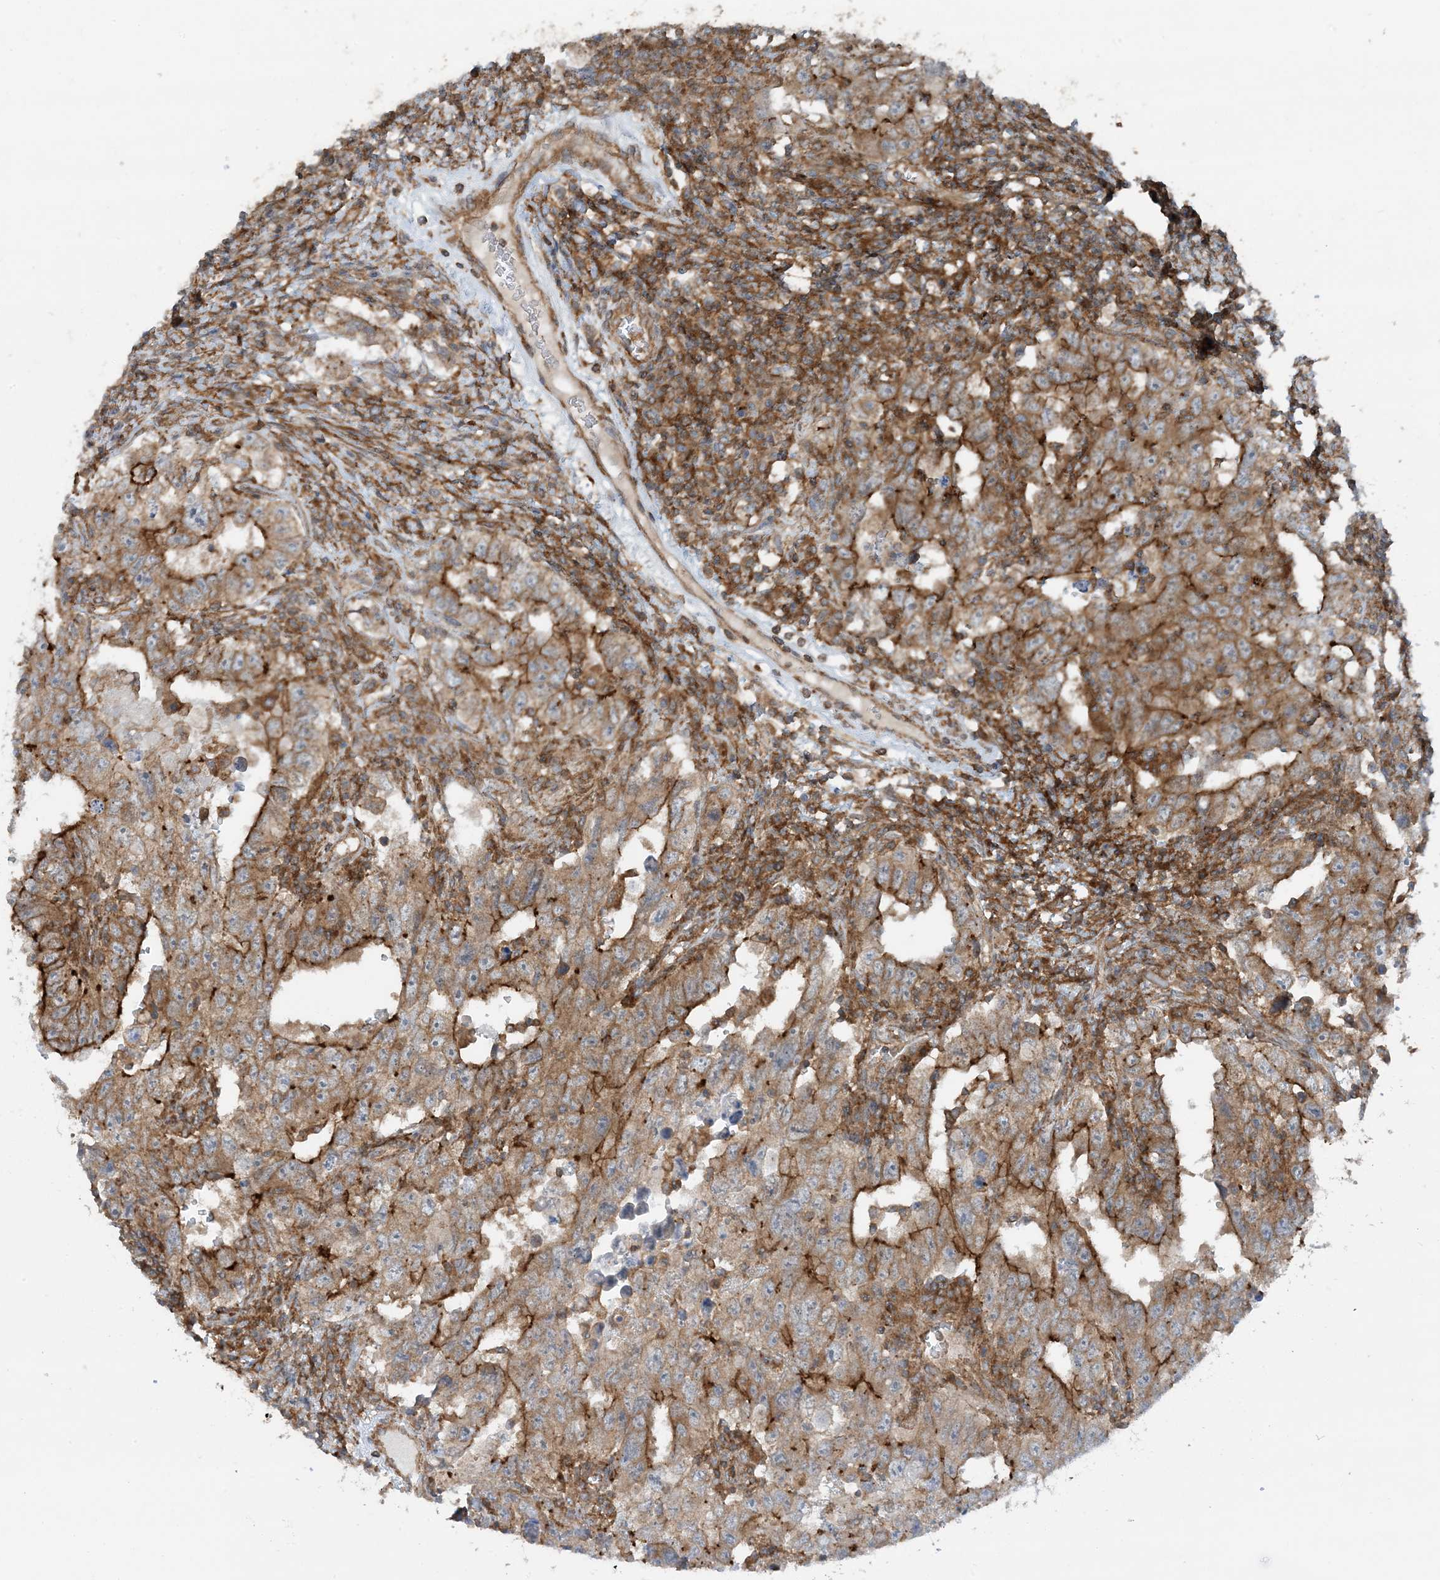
{"staining": {"intensity": "moderate", "quantity": ">75%", "location": "cytoplasmic/membranous"}, "tissue": "testis cancer", "cell_type": "Tumor cells", "image_type": "cancer", "snomed": [{"axis": "morphology", "description": "Carcinoma, Embryonal, NOS"}, {"axis": "topography", "description": "Testis"}], "caption": "Moderate cytoplasmic/membranous expression is present in about >75% of tumor cells in testis cancer (embryonal carcinoma).", "gene": "STAM2", "patient": {"sex": "male", "age": 26}}